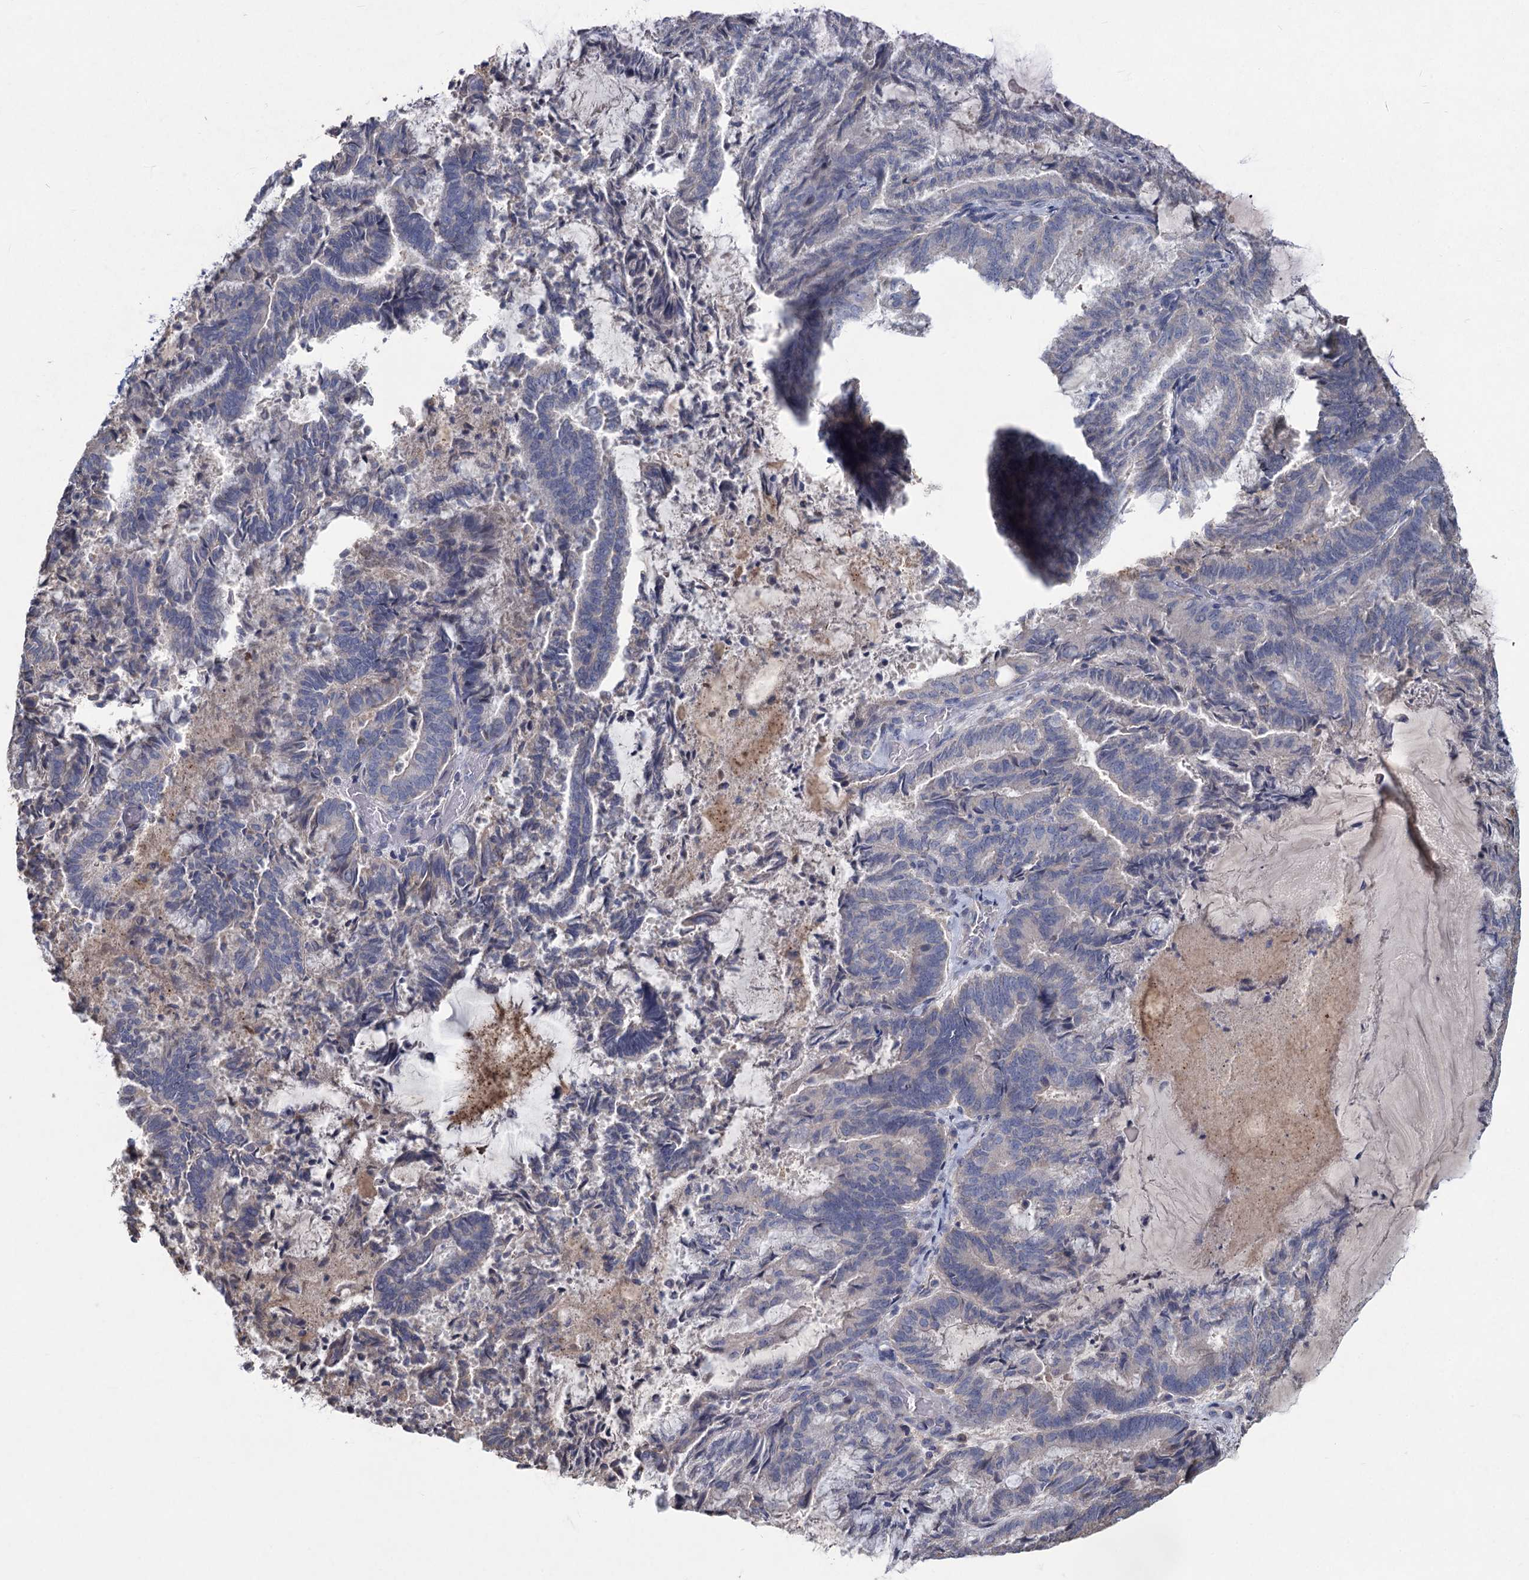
{"staining": {"intensity": "negative", "quantity": "none", "location": "none"}, "tissue": "endometrial cancer", "cell_type": "Tumor cells", "image_type": "cancer", "snomed": [{"axis": "morphology", "description": "Adenocarcinoma, NOS"}, {"axis": "topography", "description": "Endometrium"}], "caption": "The photomicrograph displays no staining of tumor cells in endometrial cancer (adenocarcinoma).", "gene": "HES2", "patient": {"sex": "female", "age": 80}}